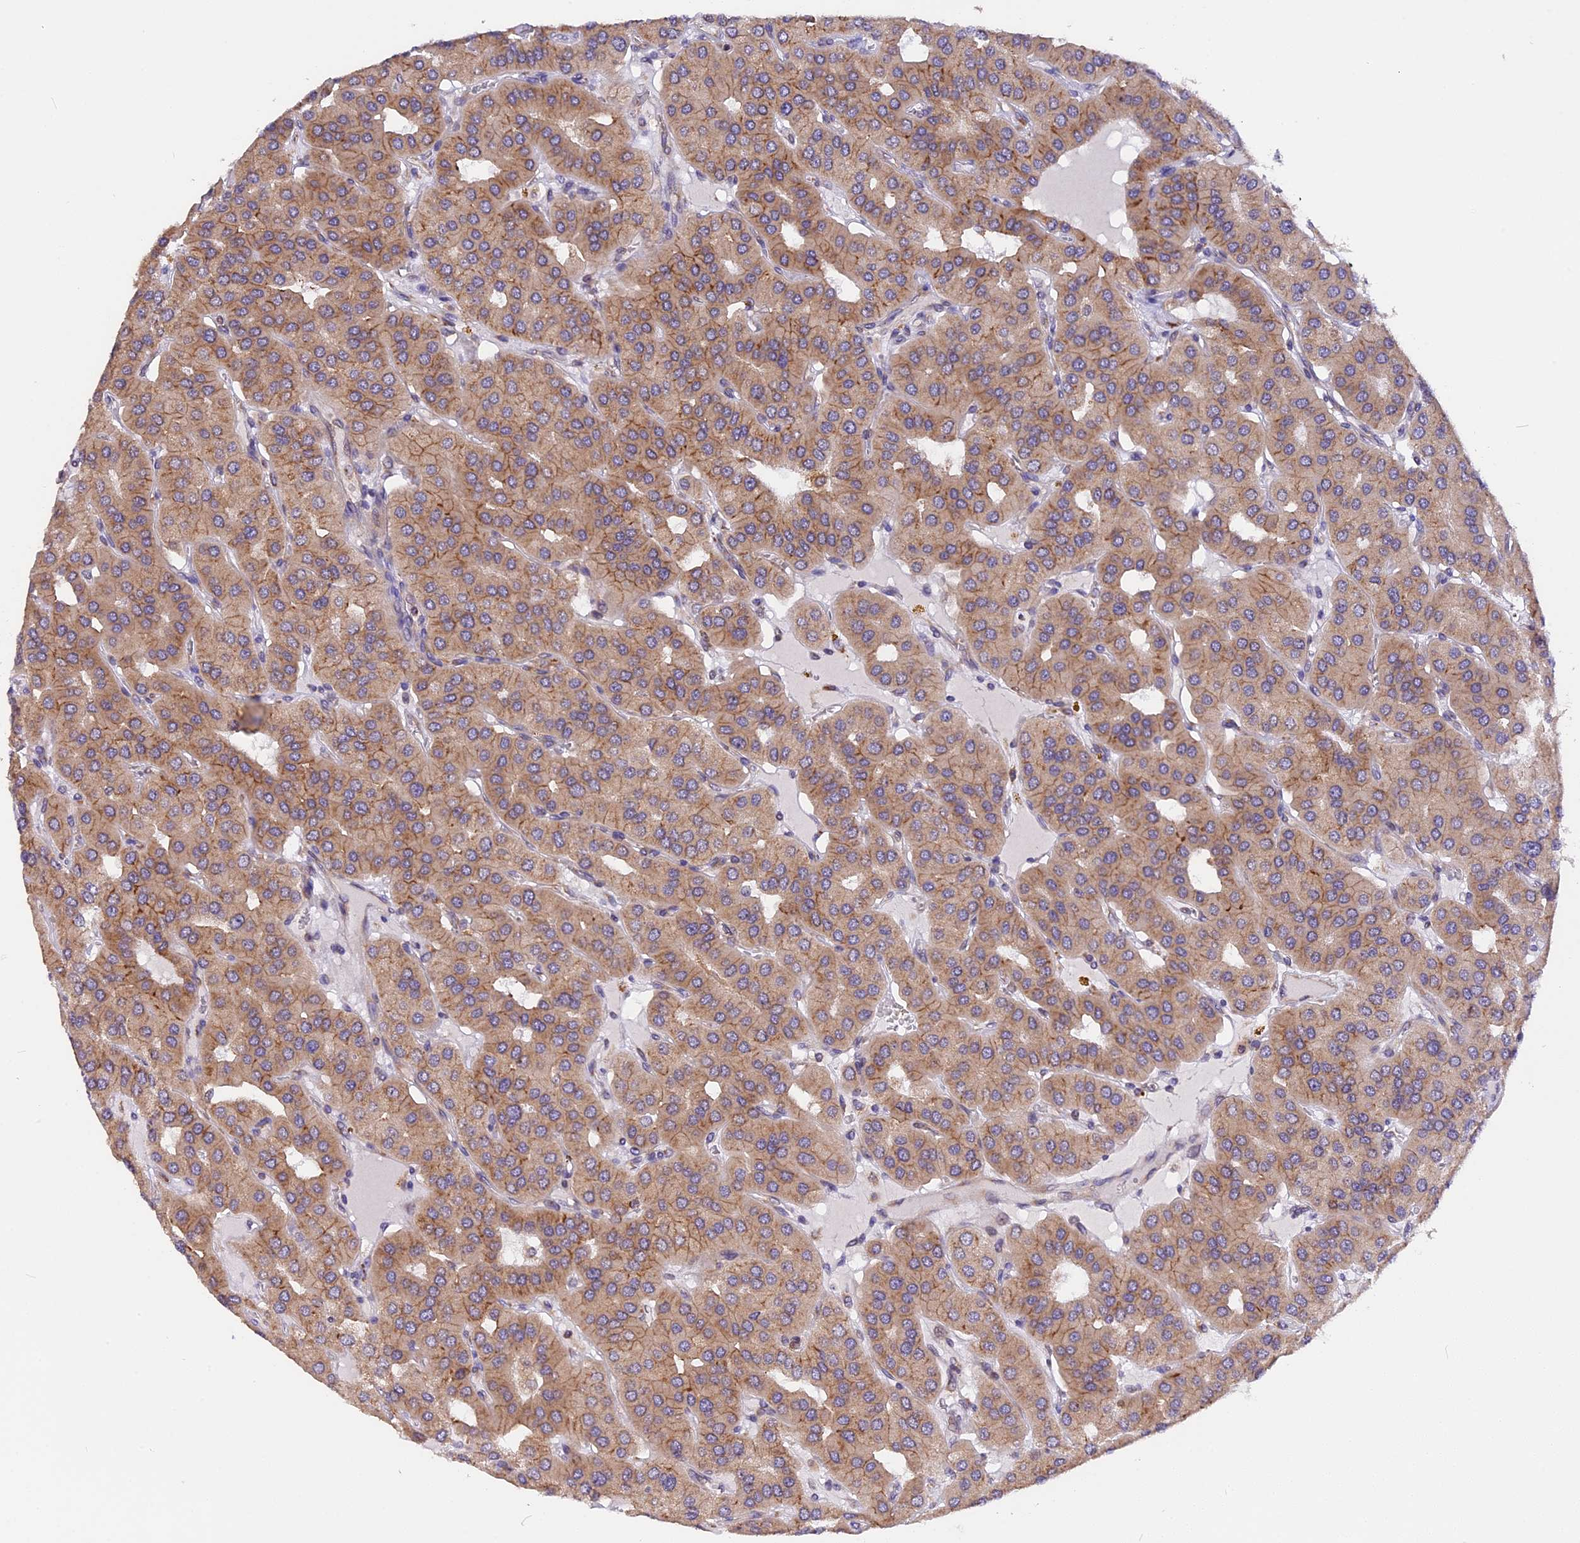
{"staining": {"intensity": "moderate", "quantity": ">75%", "location": "cytoplasmic/membranous"}, "tissue": "parathyroid gland", "cell_type": "Glandular cells", "image_type": "normal", "snomed": [{"axis": "morphology", "description": "Normal tissue, NOS"}, {"axis": "morphology", "description": "Adenoma, NOS"}, {"axis": "topography", "description": "Parathyroid gland"}], "caption": "Moderate cytoplasmic/membranous expression for a protein is identified in approximately >75% of glandular cells of unremarkable parathyroid gland using immunohistochemistry.", "gene": "GNPTAB", "patient": {"sex": "female", "age": 86}}